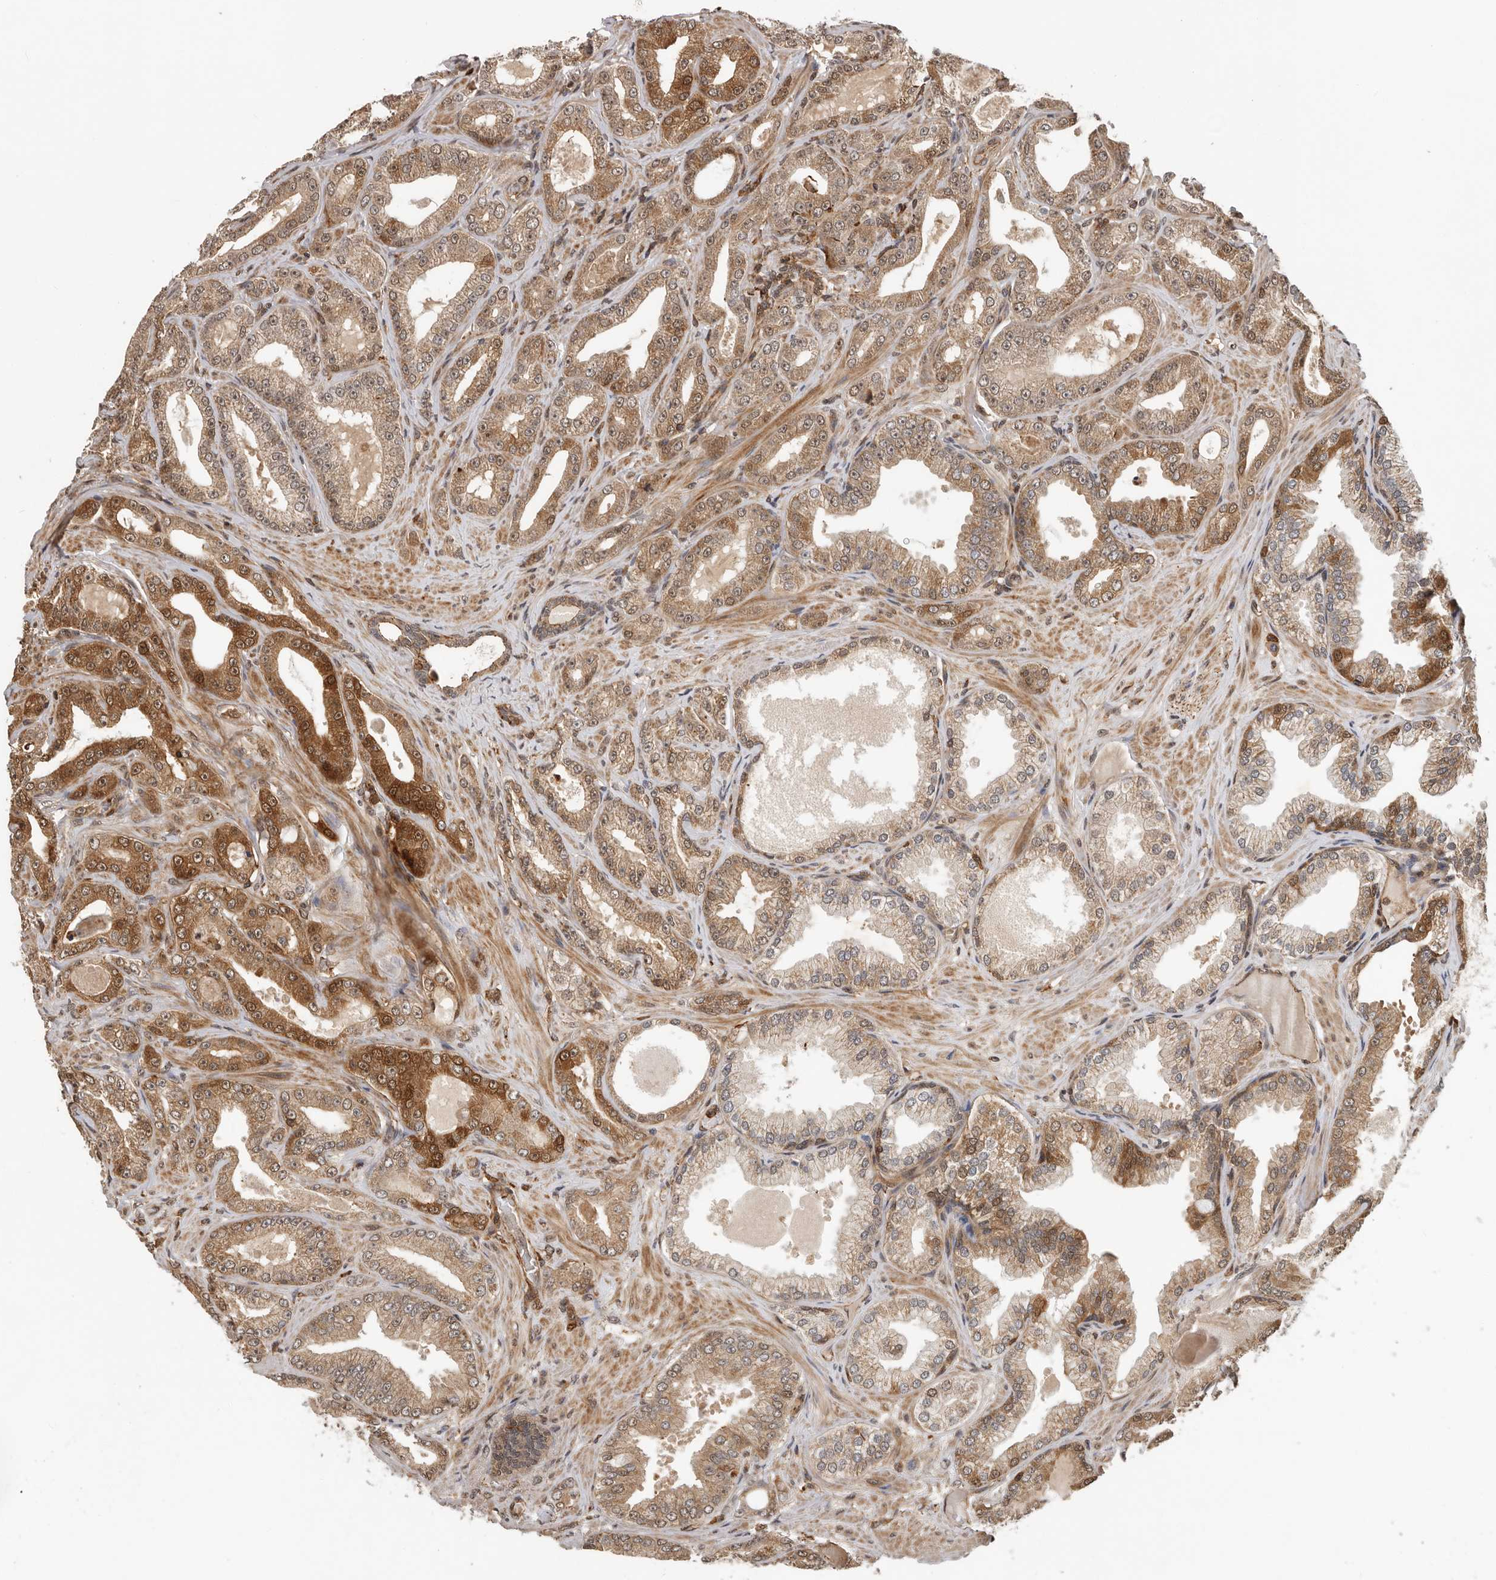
{"staining": {"intensity": "moderate", "quantity": ">75%", "location": "cytoplasmic/membranous,nuclear"}, "tissue": "prostate cancer", "cell_type": "Tumor cells", "image_type": "cancer", "snomed": [{"axis": "morphology", "description": "Adenocarcinoma, Low grade"}, {"axis": "topography", "description": "Prostate"}], "caption": "Immunohistochemical staining of prostate adenocarcinoma (low-grade) reveals moderate cytoplasmic/membranous and nuclear protein expression in approximately >75% of tumor cells.", "gene": "RNF157", "patient": {"sex": "male", "age": 63}}